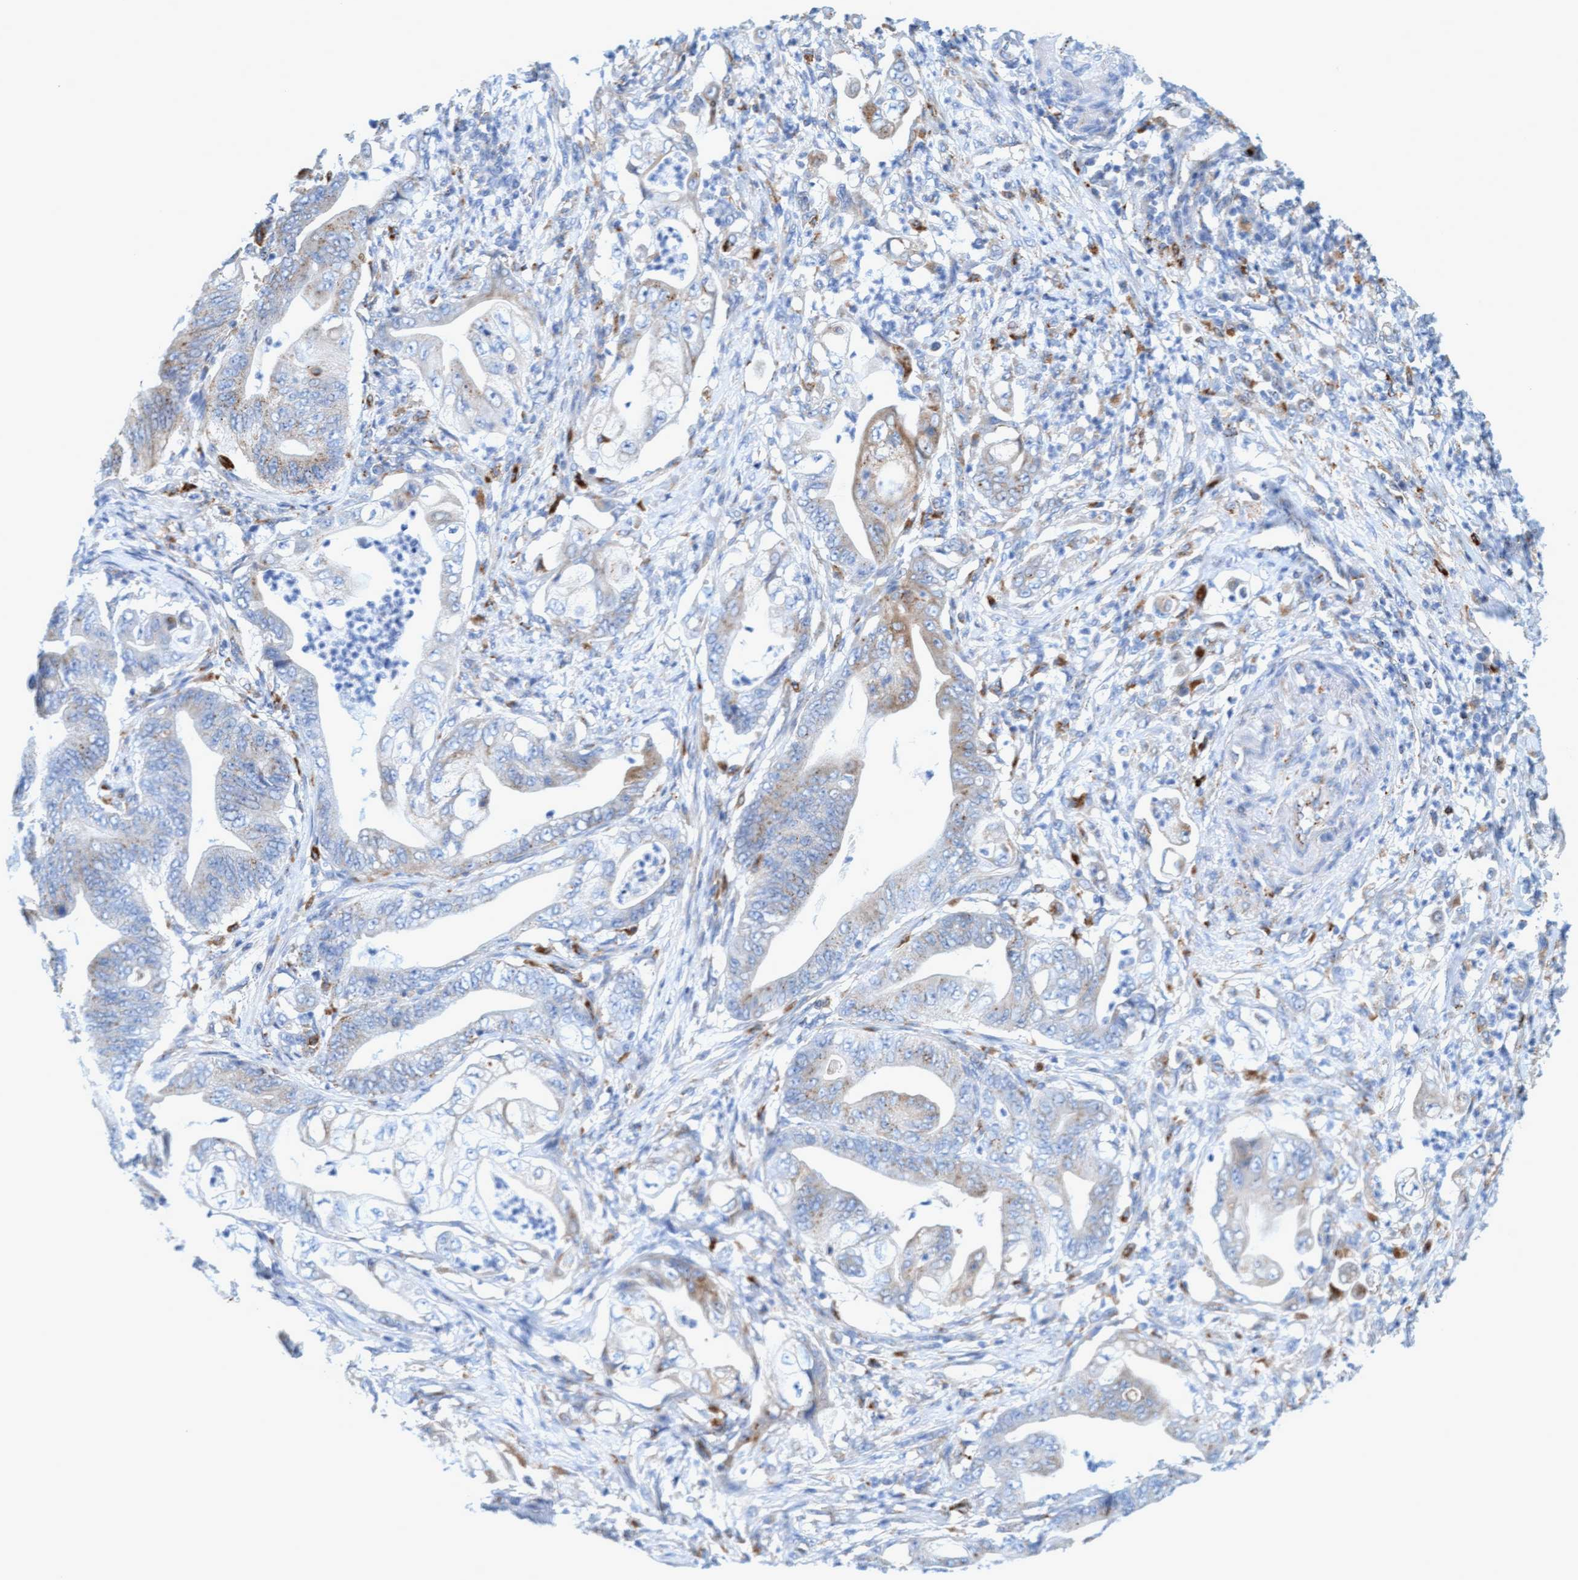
{"staining": {"intensity": "moderate", "quantity": "<25%", "location": "cytoplasmic/membranous"}, "tissue": "stomach cancer", "cell_type": "Tumor cells", "image_type": "cancer", "snomed": [{"axis": "morphology", "description": "Adenocarcinoma, NOS"}, {"axis": "topography", "description": "Stomach"}], "caption": "Moderate cytoplasmic/membranous protein staining is seen in about <25% of tumor cells in adenocarcinoma (stomach).", "gene": "SGSH", "patient": {"sex": "female", "age": 73}}